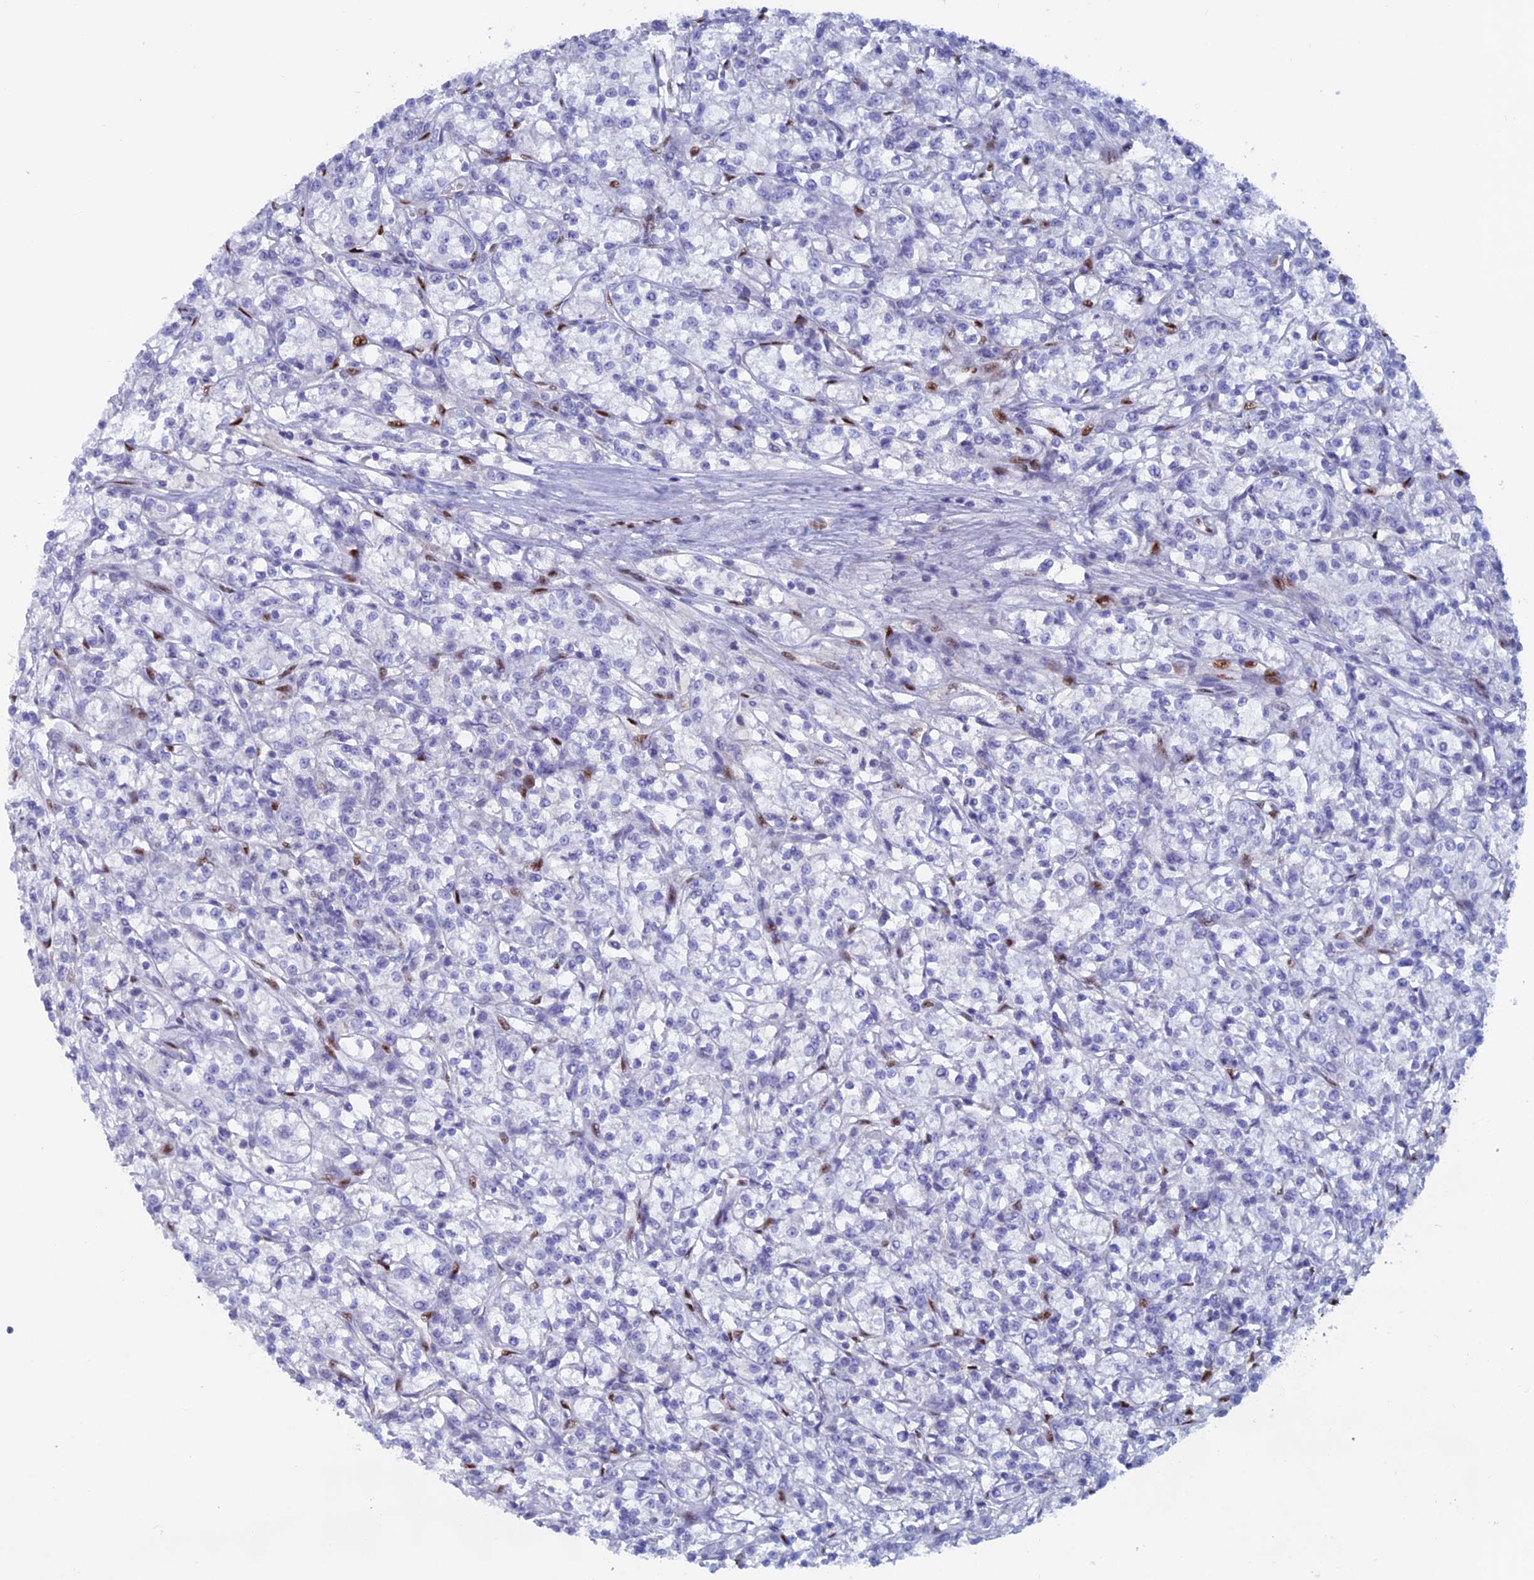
{"staining": {"intensity": "negative", "quantity": "none", "location": "none"}, "tissue": "renal cancer", "cell_type": "Tumor cells", "image_type": "cancer", "snomed": [{"axis": "morphology", "description": "Adenocarcinoma, NOS"}, {"axis": "topography", "description": "Kidney"}], "caption": "This is a photomicrograph of immunohistochemistry (IHC) staining of renal cancer, which shows no expression in tumor cells.", "gene": "NOL4L", "patient": {"sex": "female", "age": 59}}